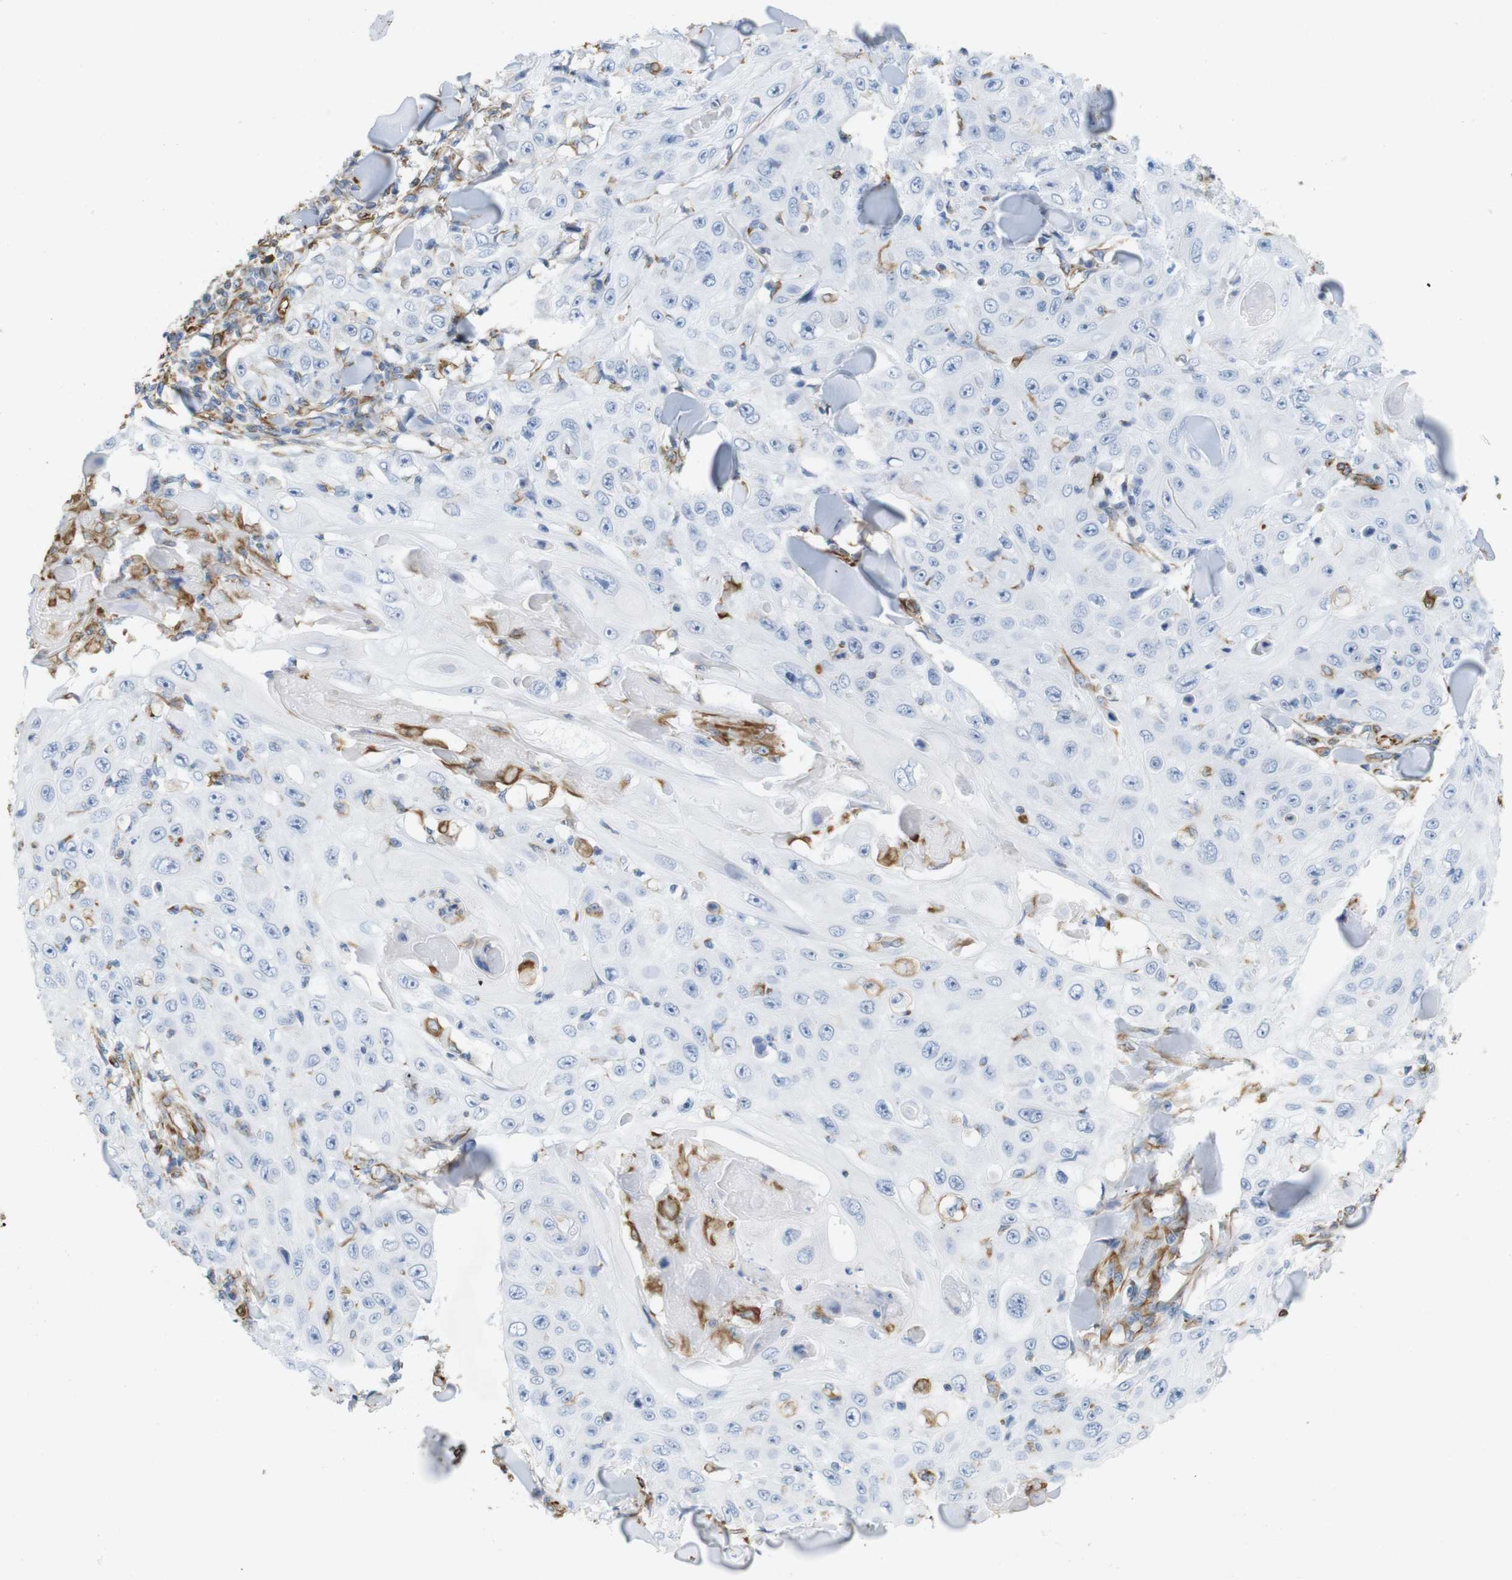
{"staining": {"intensity": "negative", "quantity": "none", "location": "none"}, "tissue": "skin cancer", "cell_type": "Tumor cells", "image_type": "cancer", "snomed": [{"axis": "morphology", "description": "Squamous cell carcinoma, NOS"}, {"axis": "topography", "description": "Skin"}], "caption": "This is an immunohistochemistry micrograph of skin cancer. There is no expression in tumor cells.", "gene": "MS4A10", "patient": {"sex": "male", "age": 86}}